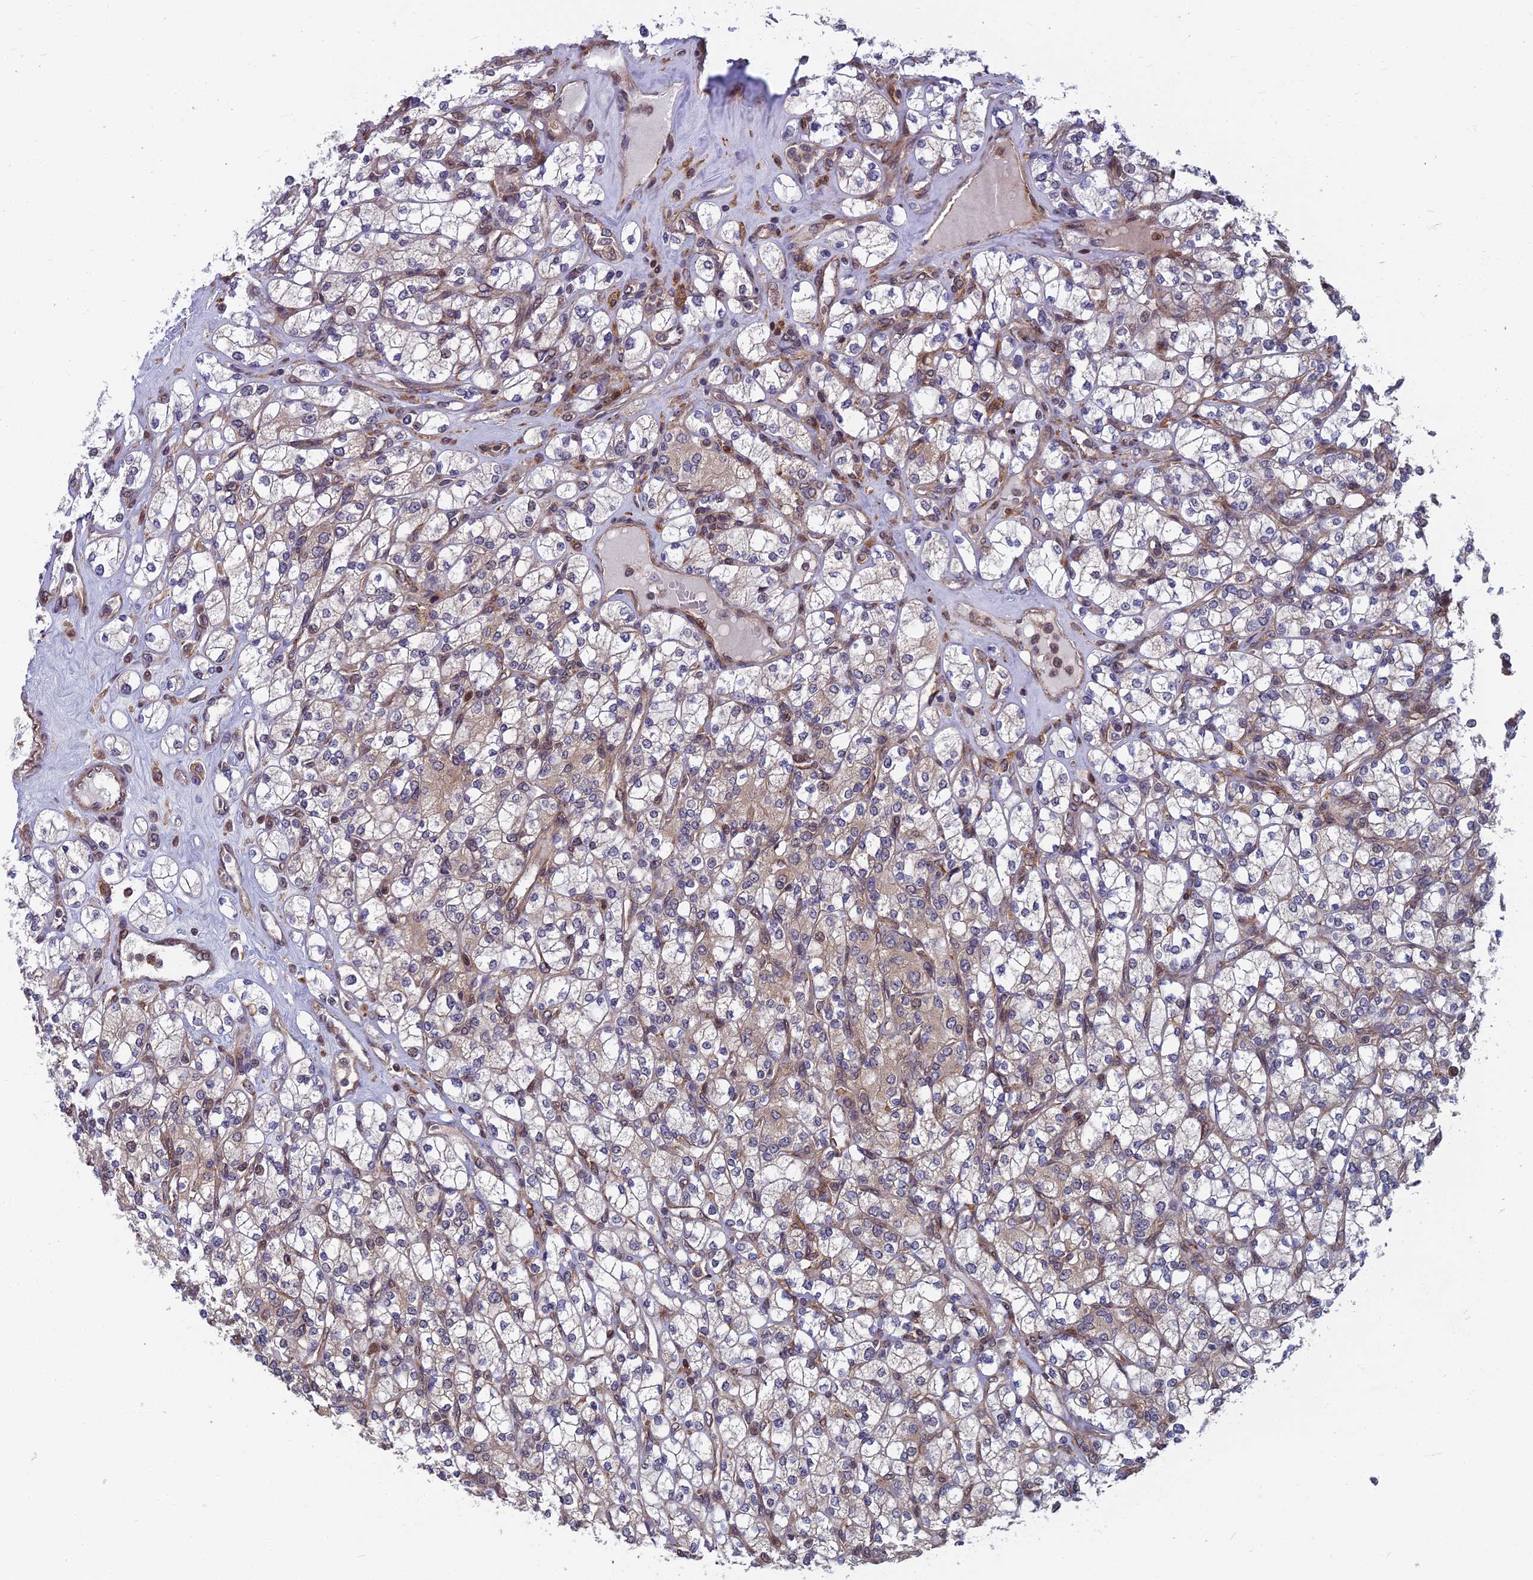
{"staining": {"intensity": "weak", "quantity": "<25%", "location": "cytoplasmic/membranous"}, "tissue": "renal cancer", "cell_type": "Tumor cells", "image_type": "cancer", "snomed": [{"axis": "morphology", "description": "Adenocarcinoma, NOS"}, {"axis": "topography", "description": "Kidney"}], "caption": "Immunohistochemical staining of renal cancer (adenocarcinoma) exhibits no significant staining in tumor cells.", "gene": "COMMD2", "patient": {"sex": "male", "age": 77}}